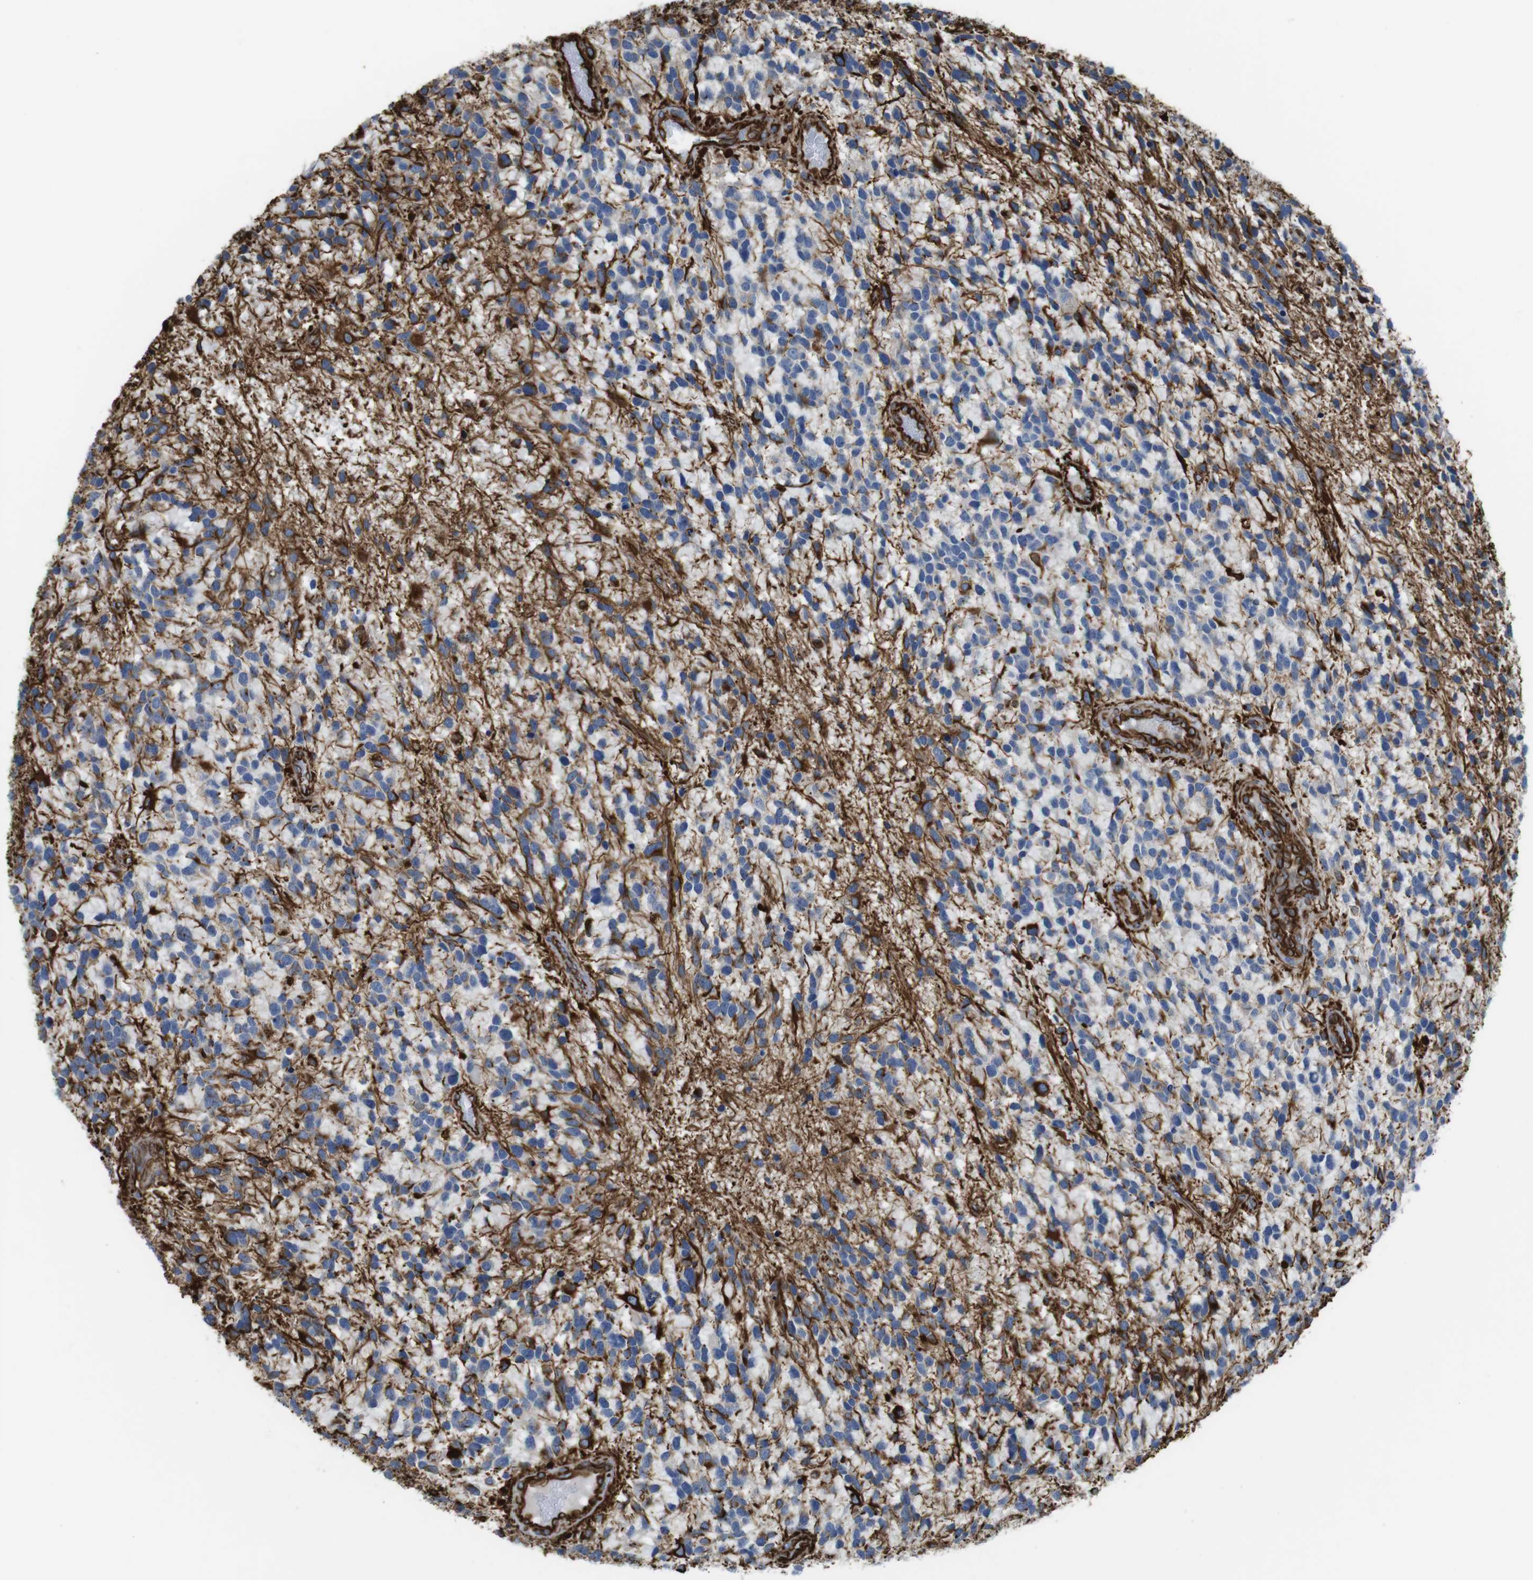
{"staining": {"intensity": "moderate", "quantity": "25%-75%", "location": "cytoplasmic/membranous"}, "tissue": "glioma", "cell_type": "Tumor cells", "image_type": "cancer", "snomed": [{"axis": "morphology", "description": "Glioma, malignant, High grade"}, {"axis": "topography", "description": "Brain"}], "caption": "The immunohistochemical stain labels moderate cytoplasmic/membranous expression in tumor cells of malignant glioma (high-grade) tissue.", "gene": "RALGPS1", "patient": {"sex": "female", "age": 58}}